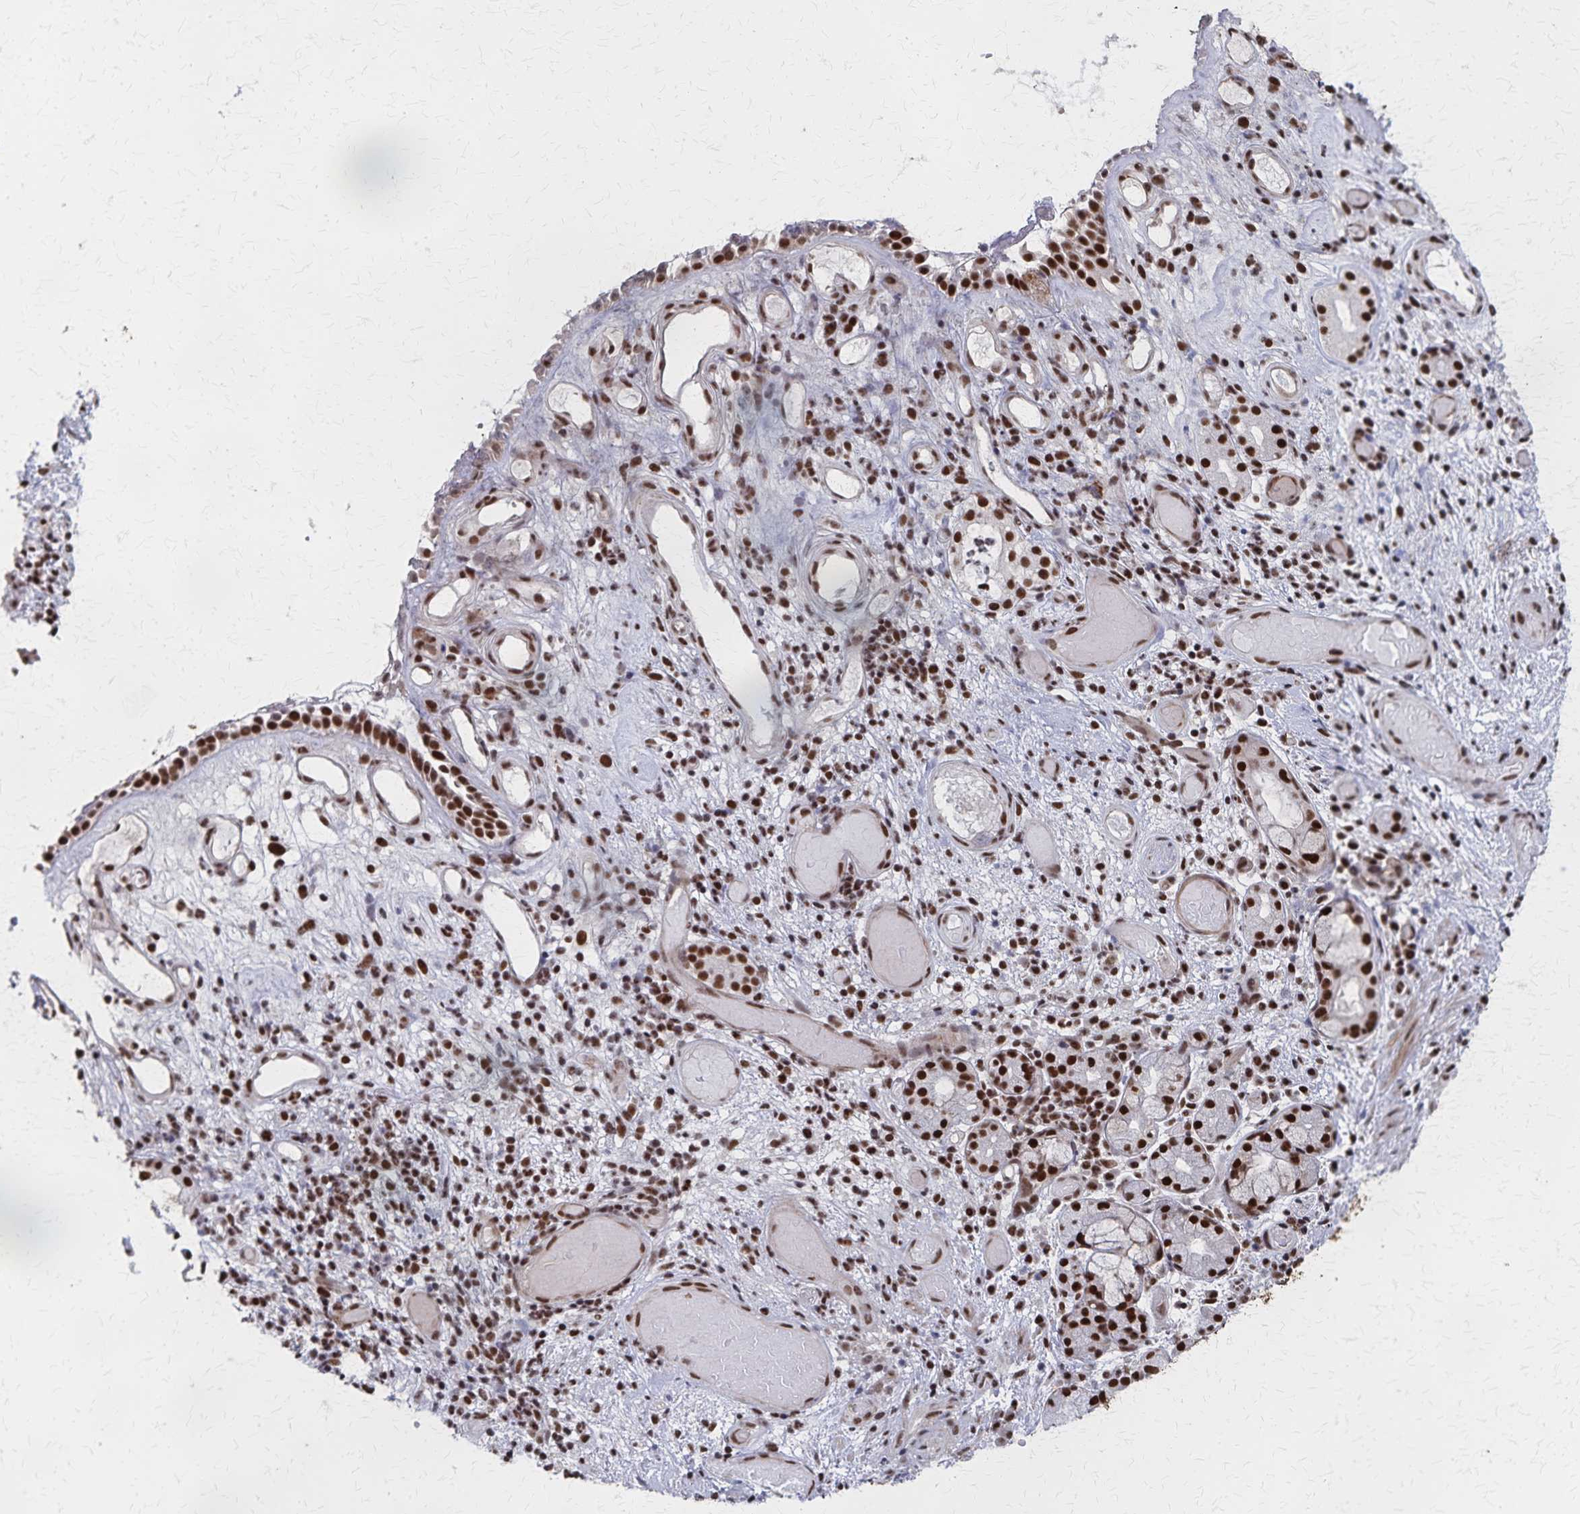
{"staining": {"intensity": "strong", "quantity": ">75%", "location": "nuclear"}, "tissue": "nasopharynx", "cell_type": "Respiratory epithelial cells", "image_type": "normal", "snomed": [{"axis": "morphology", "description": "Normal tissue, NOS"}, {"axis": "morphology", "description": "Inflammation, NOS"}, {"axis": "topography", "description": "Nasopharynx"}], "caption": "Immunohistochemistry (IHC) (DAB (3,3'-diaminobenzidine)) staining of normal nasopharynx demonstrates strong nuclear protein staining in approximately >75% of respiratory epithelial cells. The staining was performed using DAB (3,3'-diaminobenzidine), with brown indicating positive protein expression. Nuclei are stained blue with hematoxylin.", "gene": "GTF2B", "patient": {"sex": "male", "age": 54}}